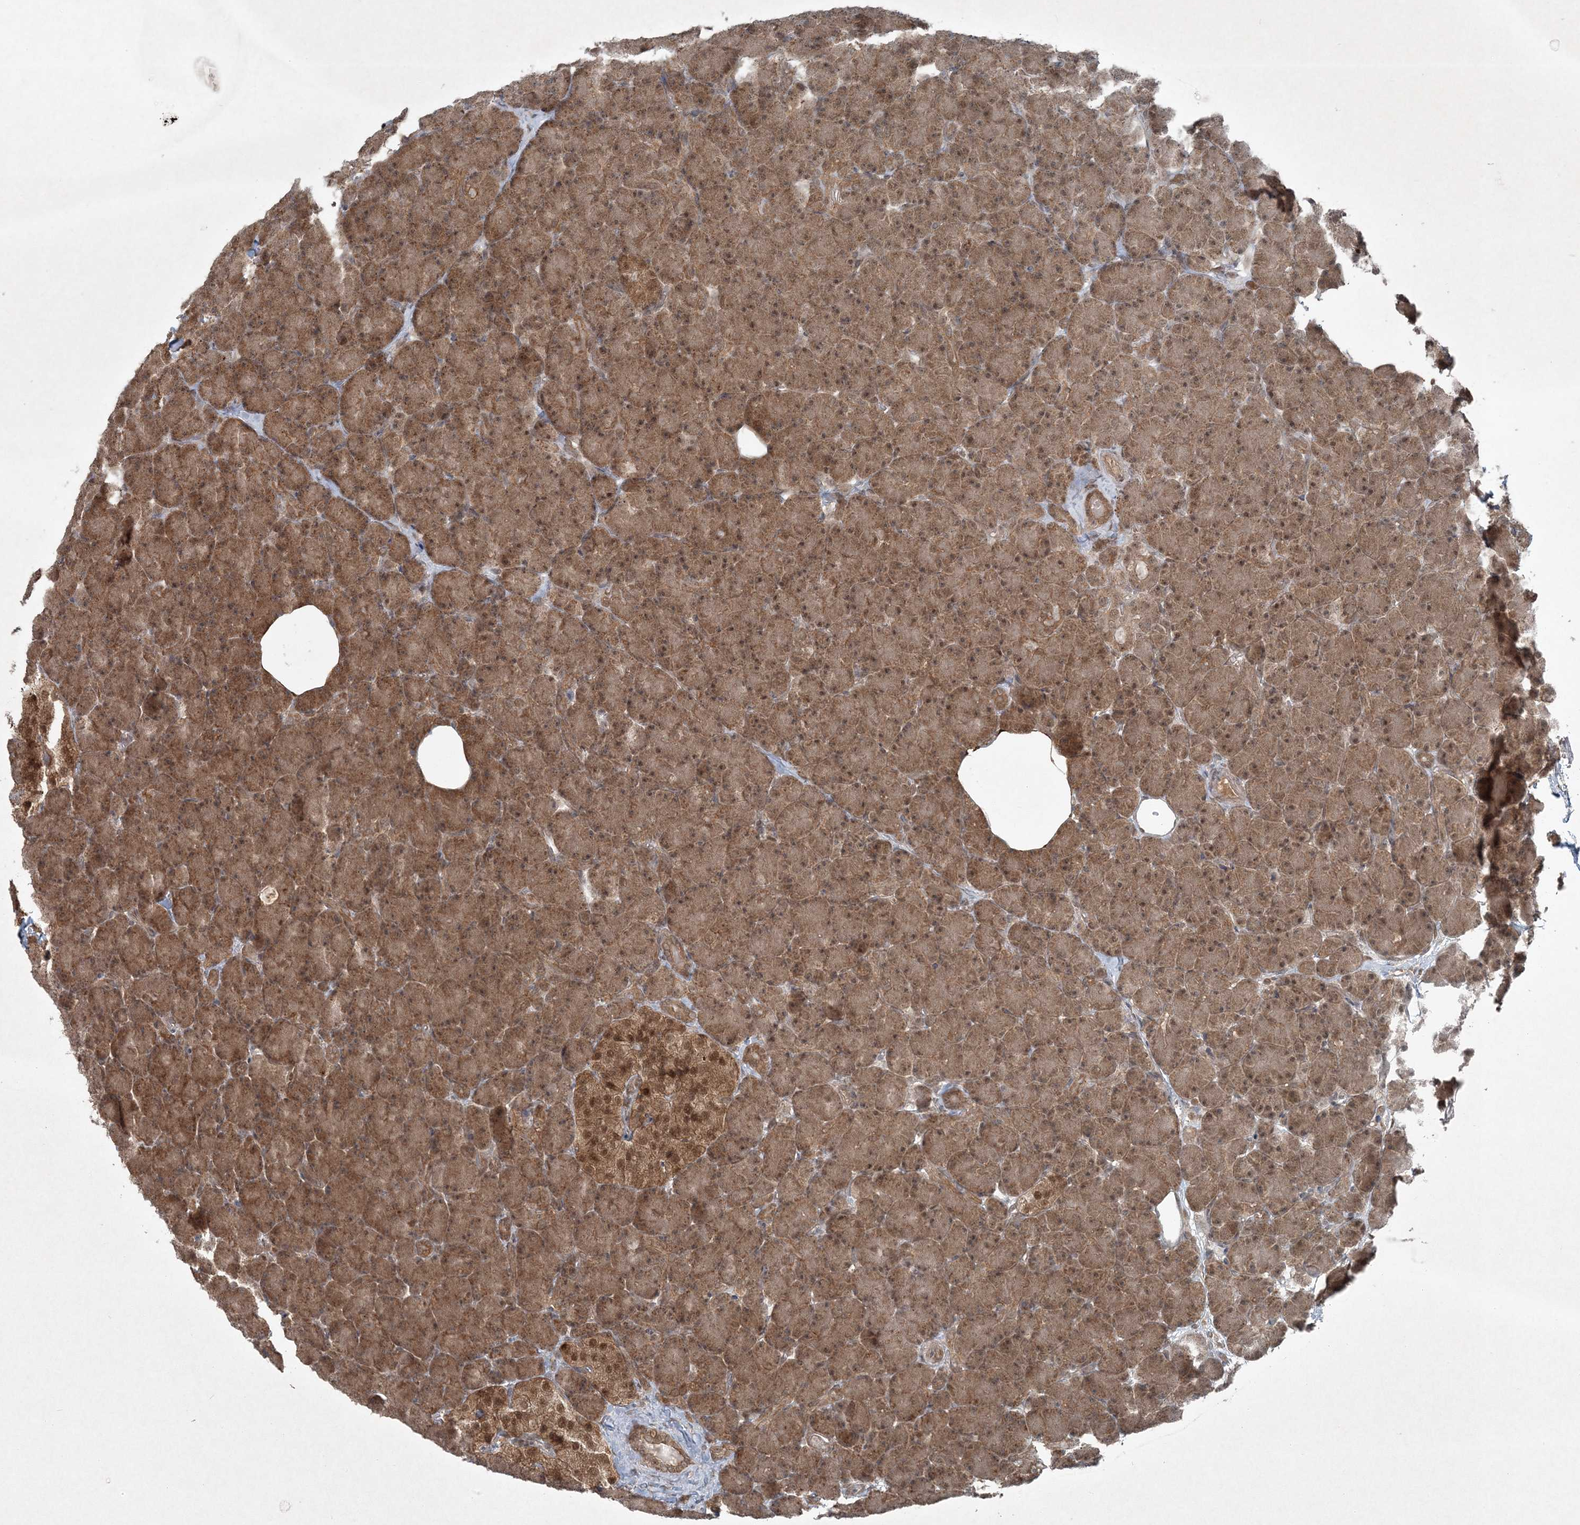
{"staining": {"intensity": "moderate", "quantity": ">75%", "location": "cytoplasmic/membranous,nuclear"}, "tissue": "pancreas", "cell_type": "Exocrine glandular cells", "image_type": "normal", "snomed": [{"axis": "morphology", "description": "Normal tissue, NOS"}, {"axis": "topography", "description": "Pancreas"}], "caption": "The immunohistochemical stain labels moderate cytoplasmic/membranous,nuclear positivity in exocrine glandular cells of benign pancreas. Nuclei are stained in blue.", "gene": "FBXL17", "patient": {"sex": "female", "age": 43}}